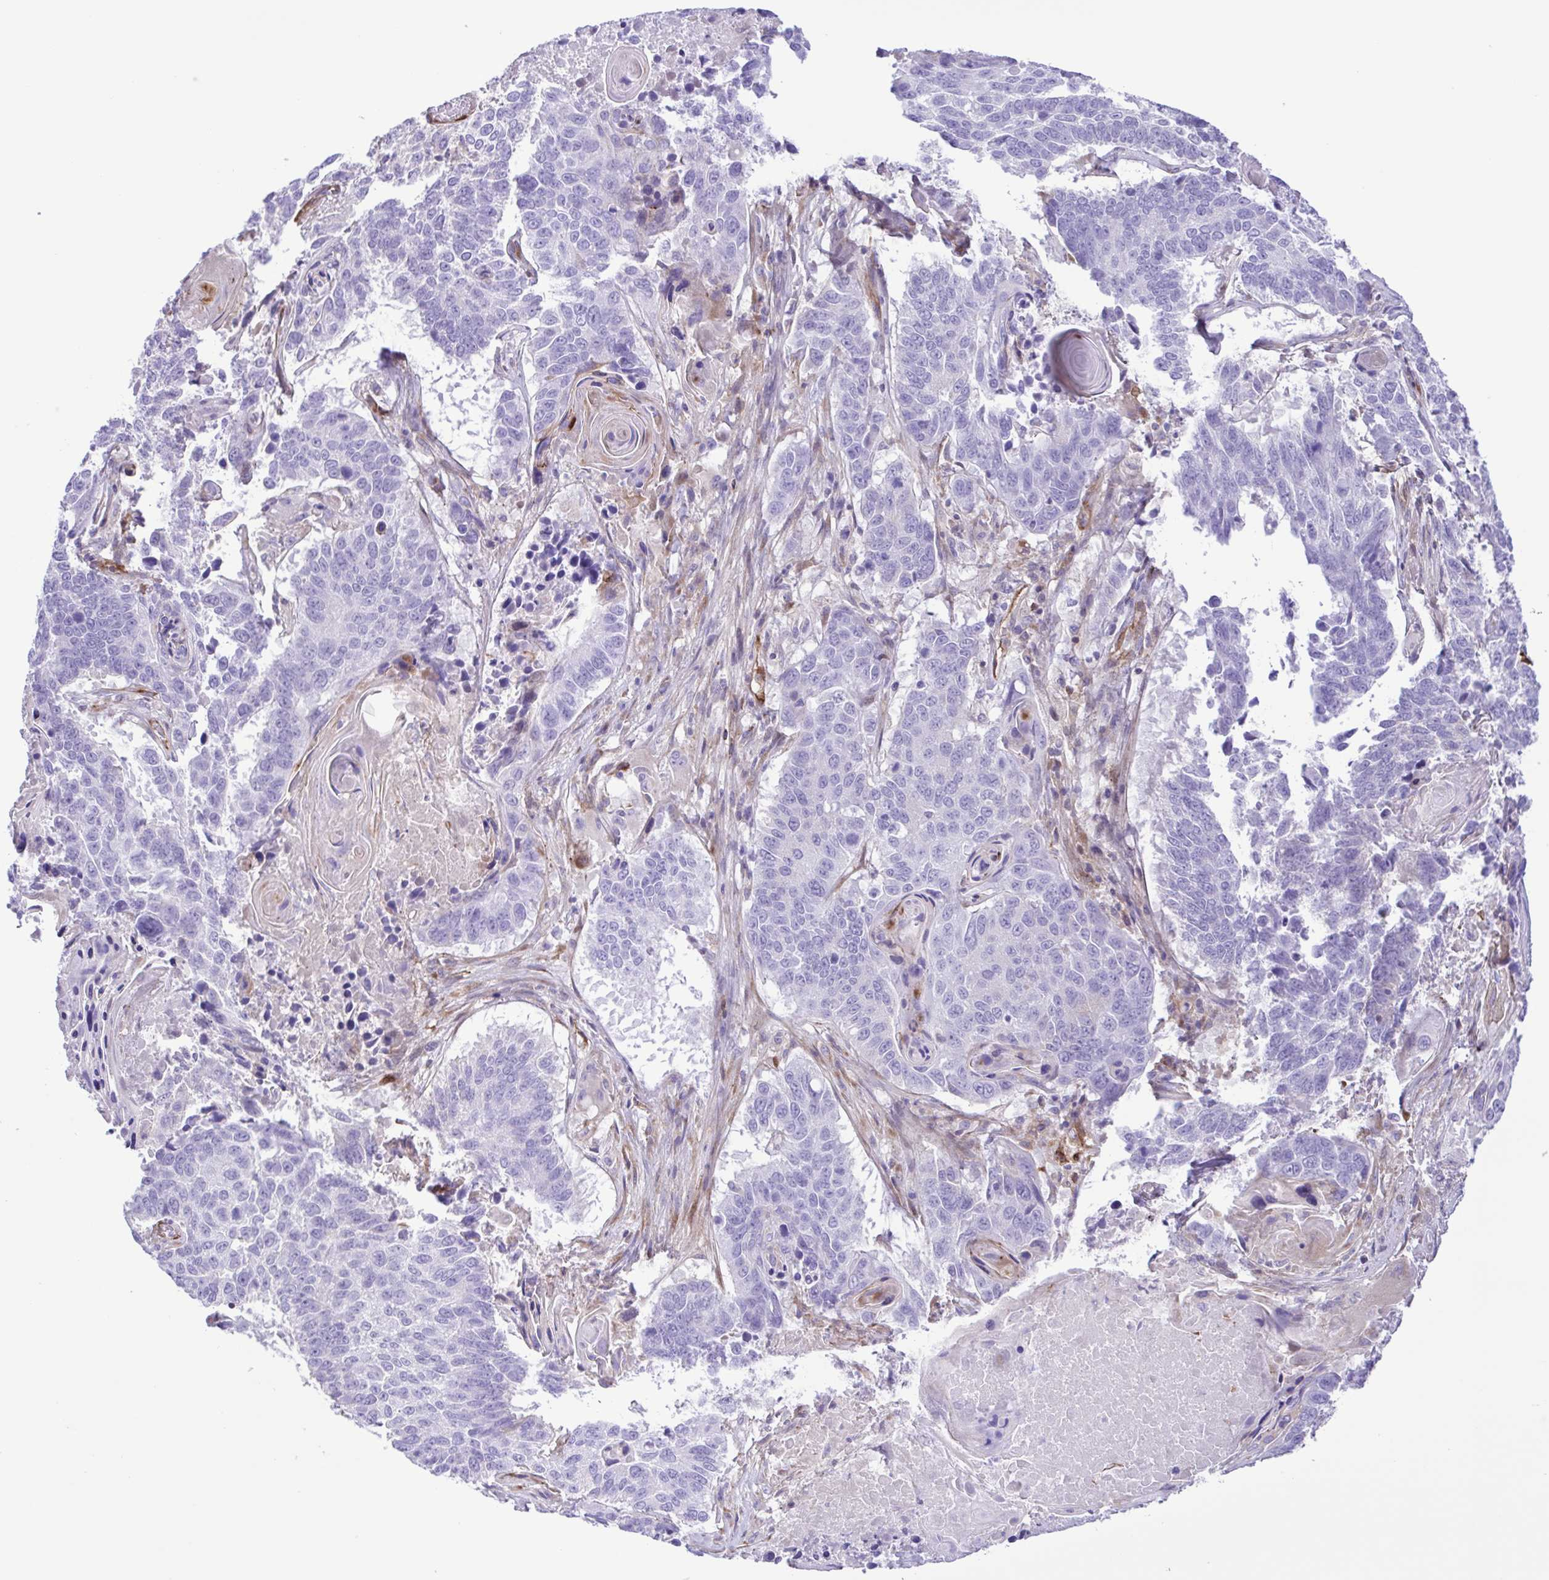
{"staining": {"intensity": "negative", "quantity": "none", "location": "none"}, "tissue": "lung cancer", "cell_type": "Tumor cells", "image_type": "cancer", "snomed": [{"axis": "morphology", "description": "Squamous cell carcinoma, NOS"}, {"axis": "topography", "description": "Lung"}], "caption": "There is no significant staining in tumor cells of lung squamous cell carcinoma.", "gene": "FLT1", "patient": {"sex": "male", "age": 73}}